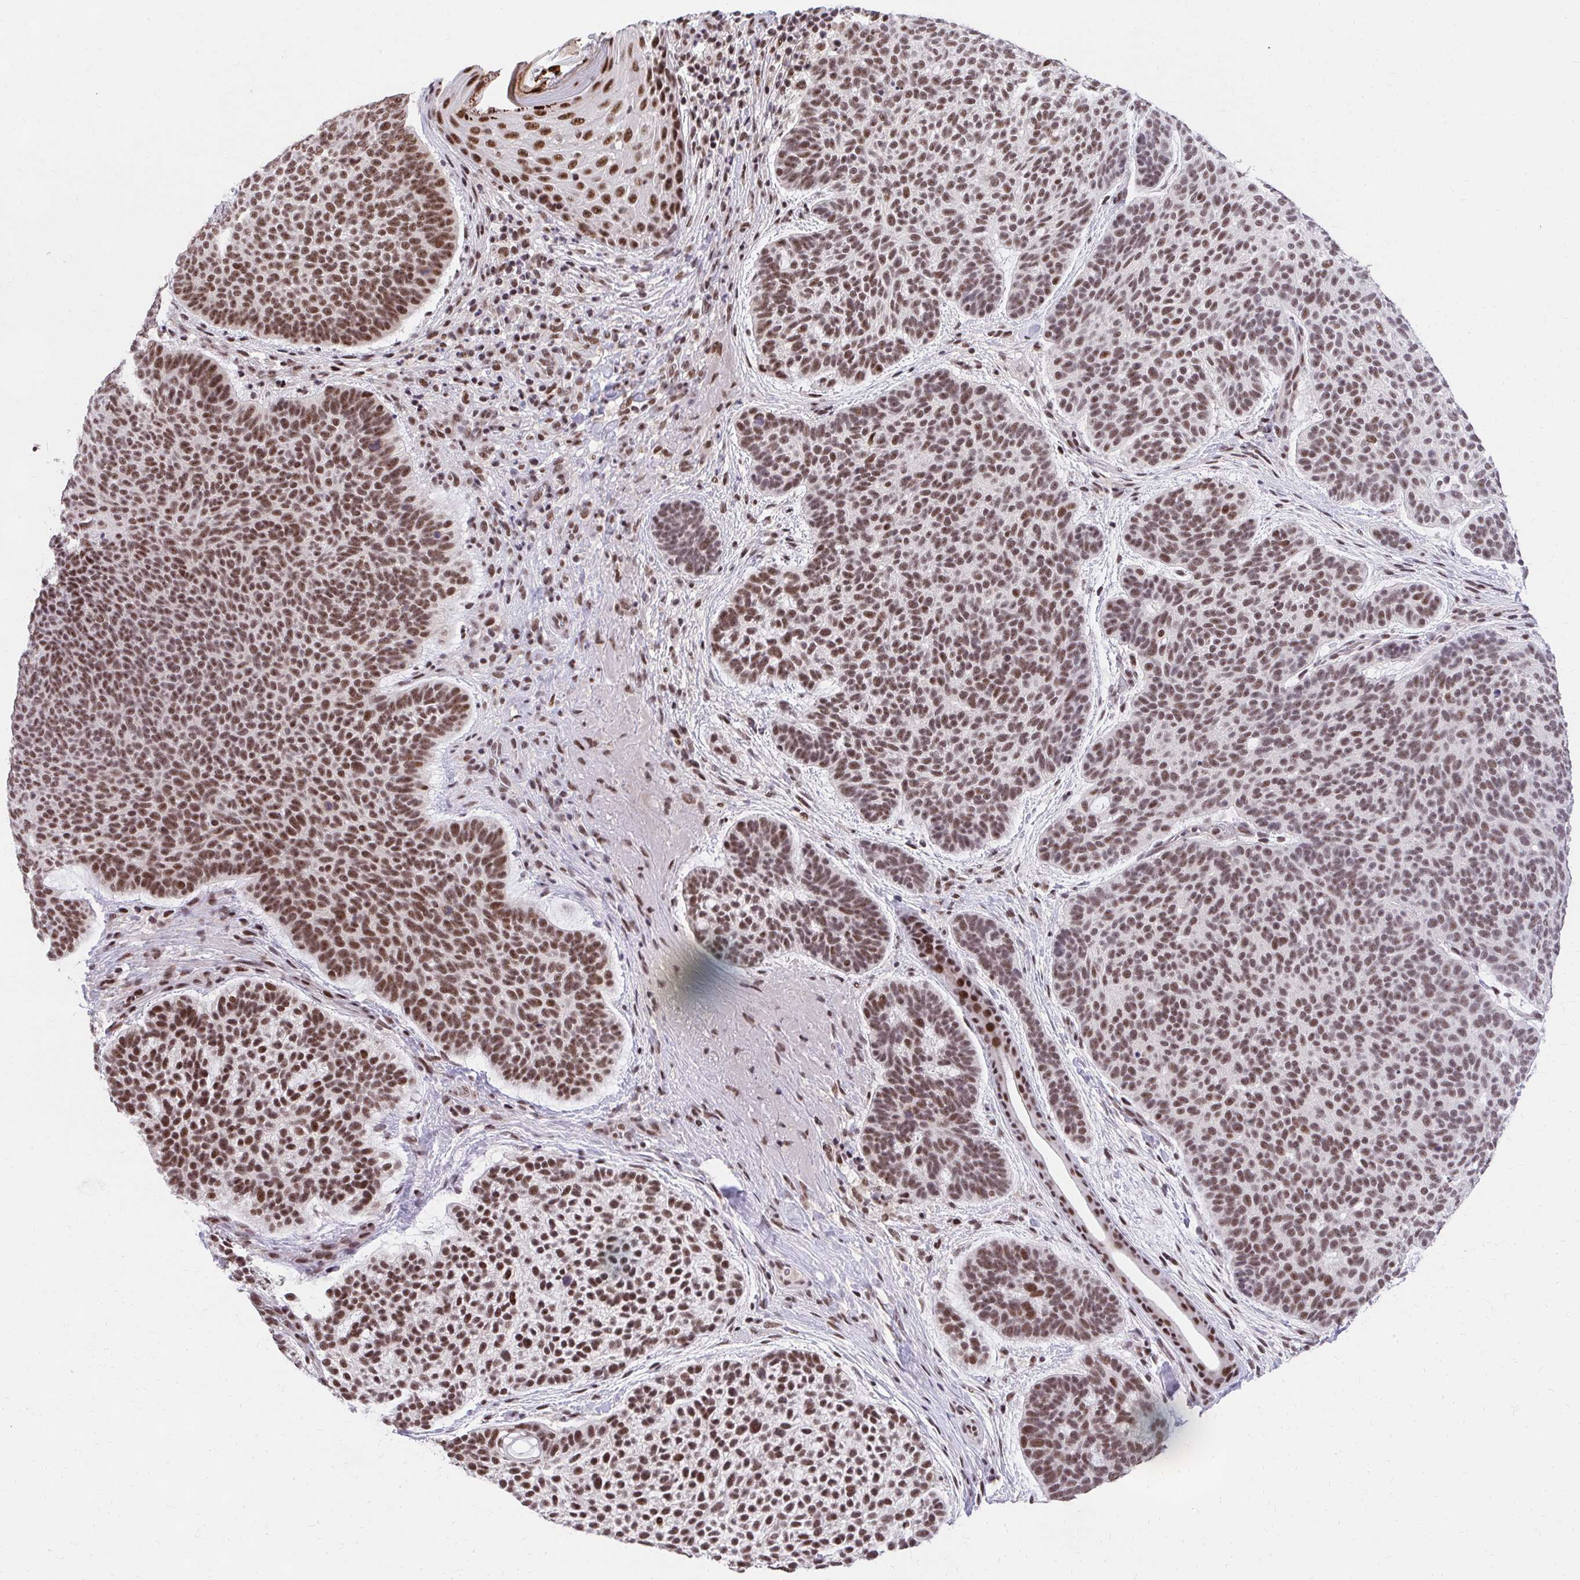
{"staining": {"intensity": "moderate", "quantity": ">75%", "location": "nuclear"}, "tissue": "skin cancer", "cell_type": "Tumor cells", "image_type": "cancer", "snomed": [{"axis": "morphology", "description": "Basal cell carcinoma"}, {"axis": "topography", "description": "Skin"}, {"axis": "topography", "description": "Skin of face"}], "caption": "Protein staining displays moderate nuclear staining in approximately >75% of tumor cells in skin cancer. (Stains: DAB in brown, nuclei in blue, Microscopy: brightfield microscopy at high magnification).", "gene": "SYNE4", "patient": {"sex": "male", "age": 73}}